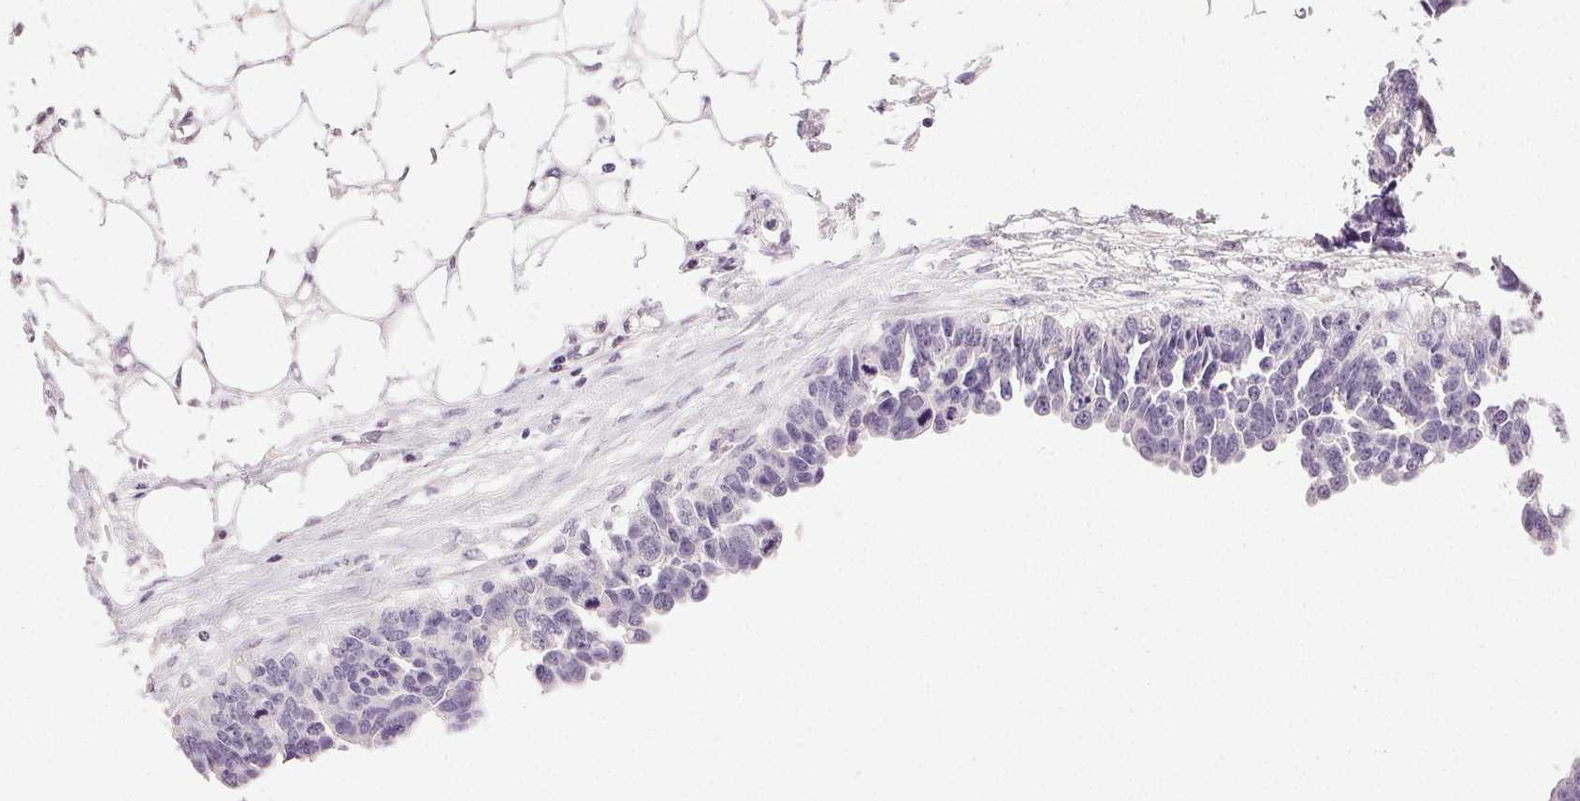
{"staining": {"intensity": "negative", "quantity": "none", "location": "none"}, "tissue": "ovarian cancer", "cell_type": "Tumor cells", "image_type": "cancer", "snomed": [{"axis": "morphology", "description": "Cystadenocarcinoma, serous, NOS"}, {"axis": "topography", "description": "Ovary"}], "caption": "Immunohistochemistry (IHC) of serous cystadenocarcinoma (ovarian) displays no positivity in tumor cells.", "gene": "PLCB1", "patient": {"sex": "female", "age": 76}}